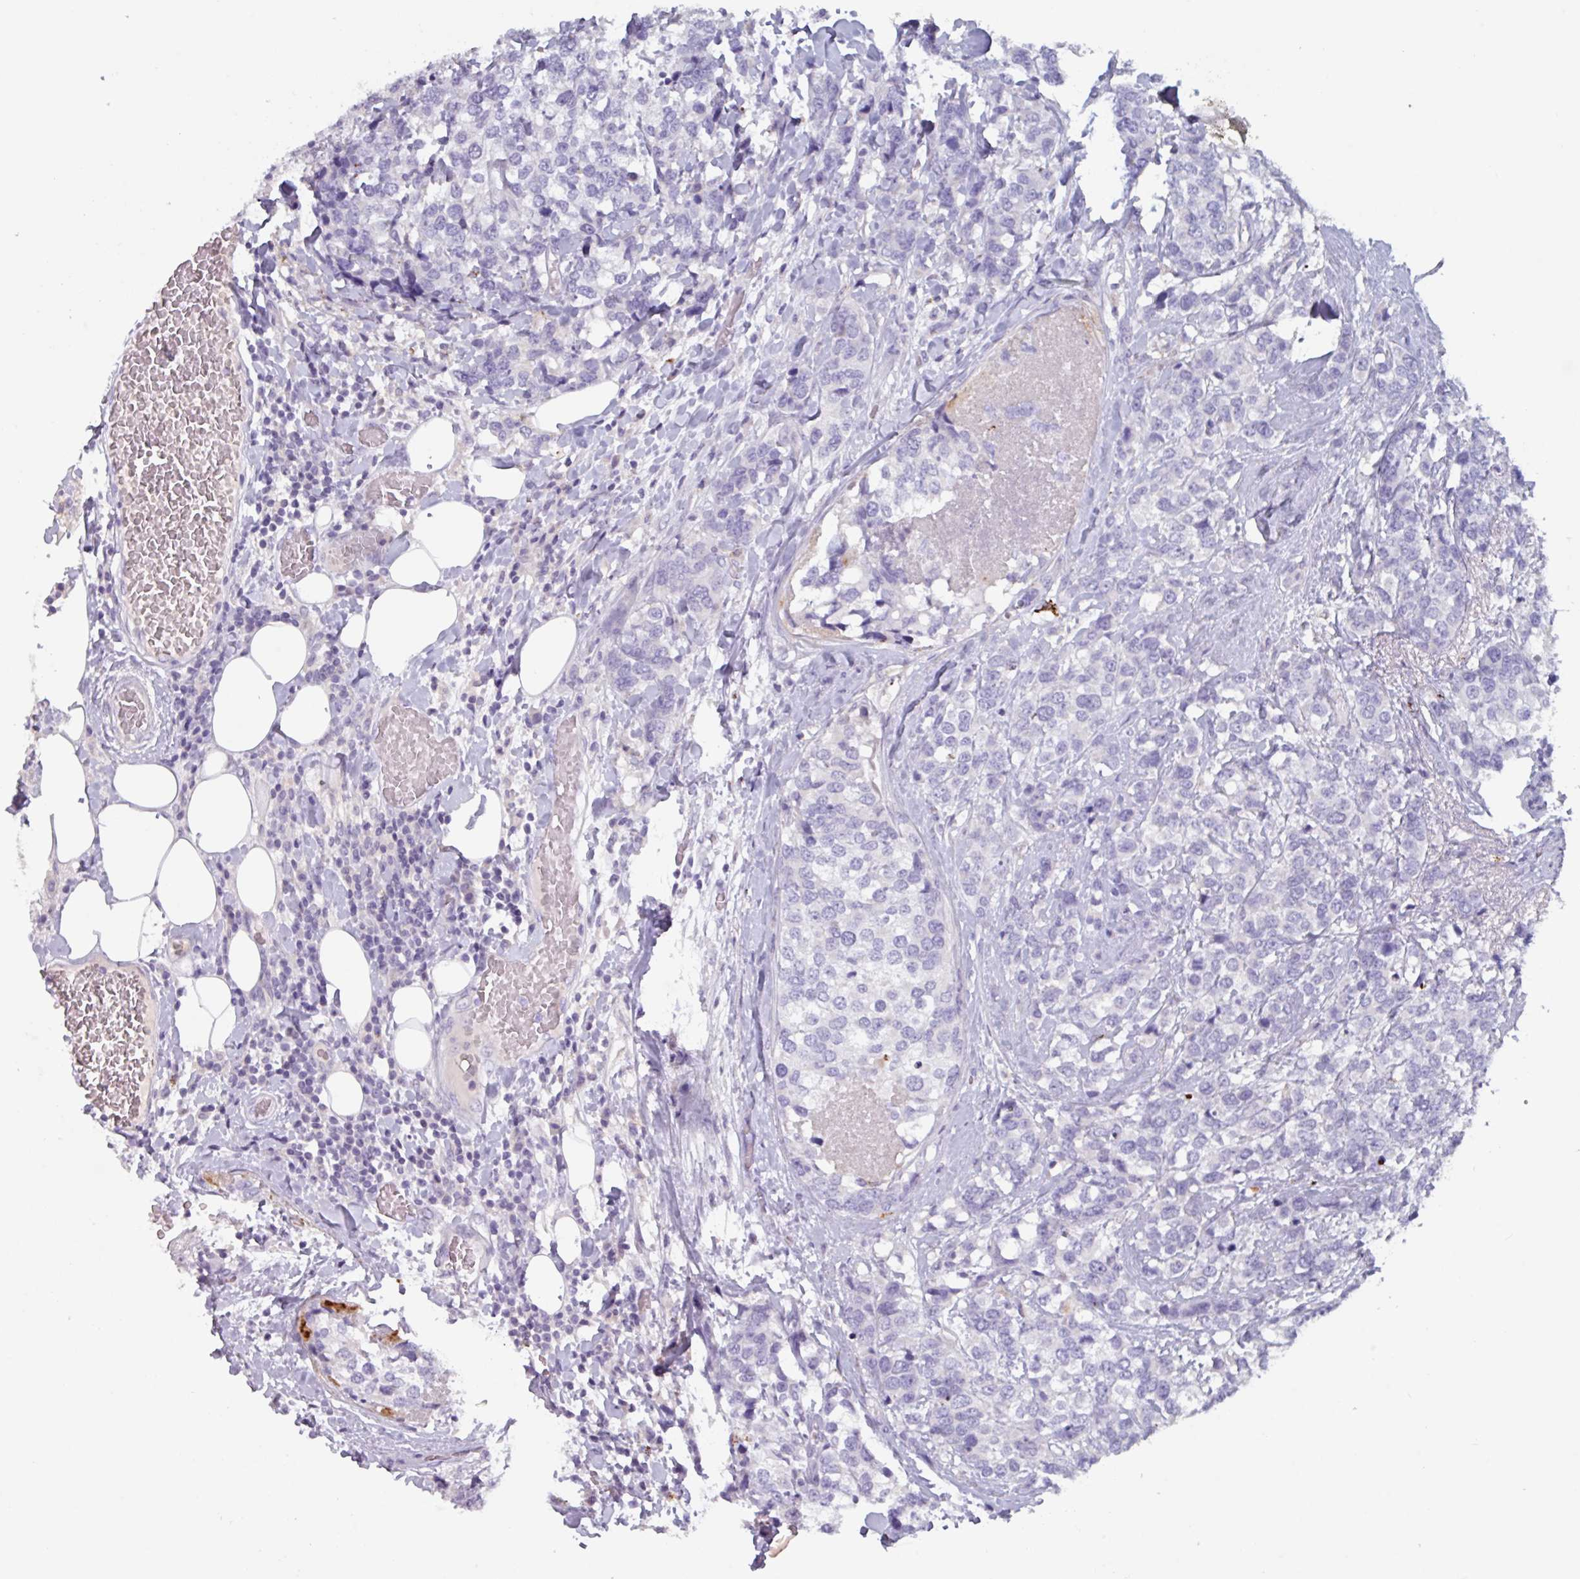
{"staining": {"intensity": "negative", "quantity": "none", "location": "none"}, "tissue": "breast cancer", "cell_type": "Tumor cells", "image_type": "cancer", "snomed": [{"axis": "morphology", "description": "Lobular carcinoma"}, {"axis": "topography", "description": "Breast"}], "caption": "Tumor cells are negative for brown protein staining in breast lobular carcinoma.", "gene": "OR2T10", "patient": {"sex": "female", "age": 59}}